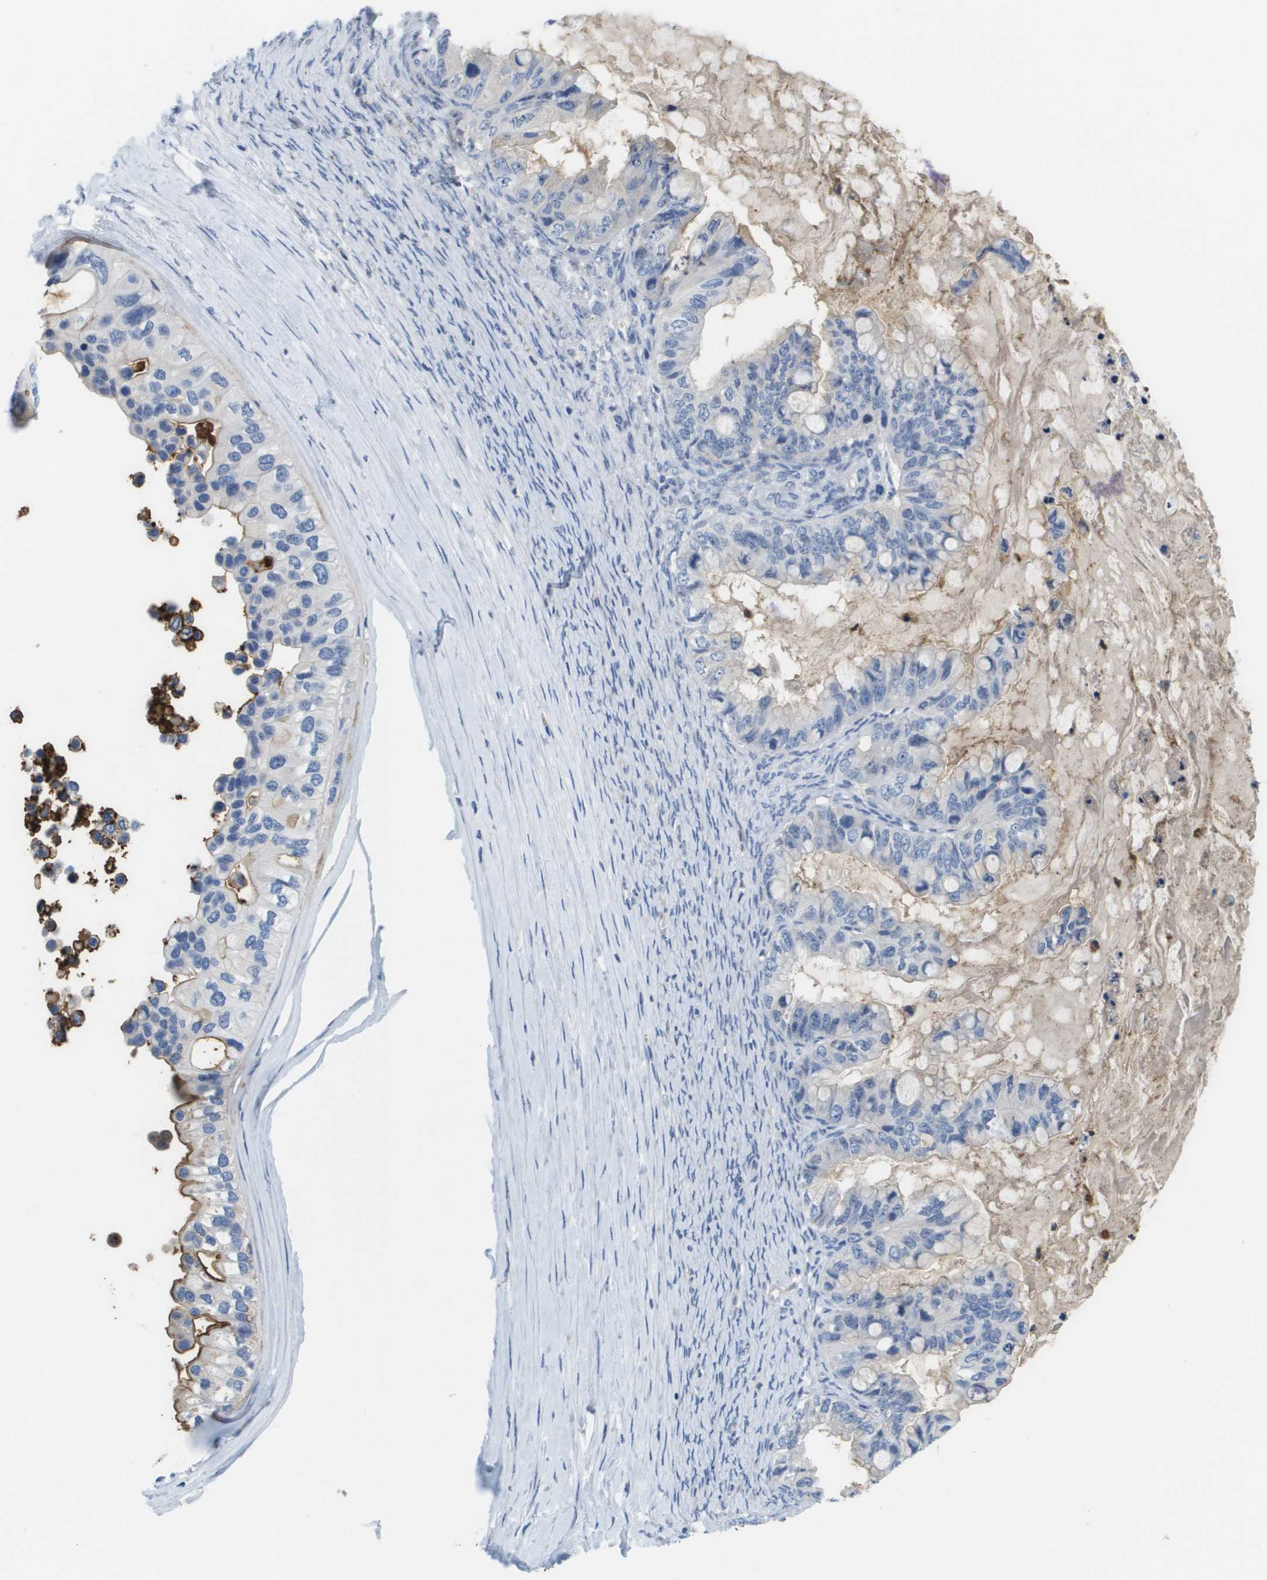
{"staining": {"intensity": "negative", "quantity": "none", "location": "none"}, "tissue": "ovarian cancer", "cell_type": "Tumor cells", "image_type": "cancer", "snomed": [{"axis": "morphology", "description": "Cystadenocarcinoma, mucinous, NOS"}, {"axis": "topography", "description": "Ovary"}], "caption": "Histopathology image shows no protein staining in tumor cells of ovarian cancer (mucinous cystadenocarcinoma) tissue. (Stains: DAB immunohistochemistry with hematoxylin counter stain, Microscopy: brightfield microscopy at high magnification).", "gene": "LIPG", "patient": {"sex": "female", "age": 80}}